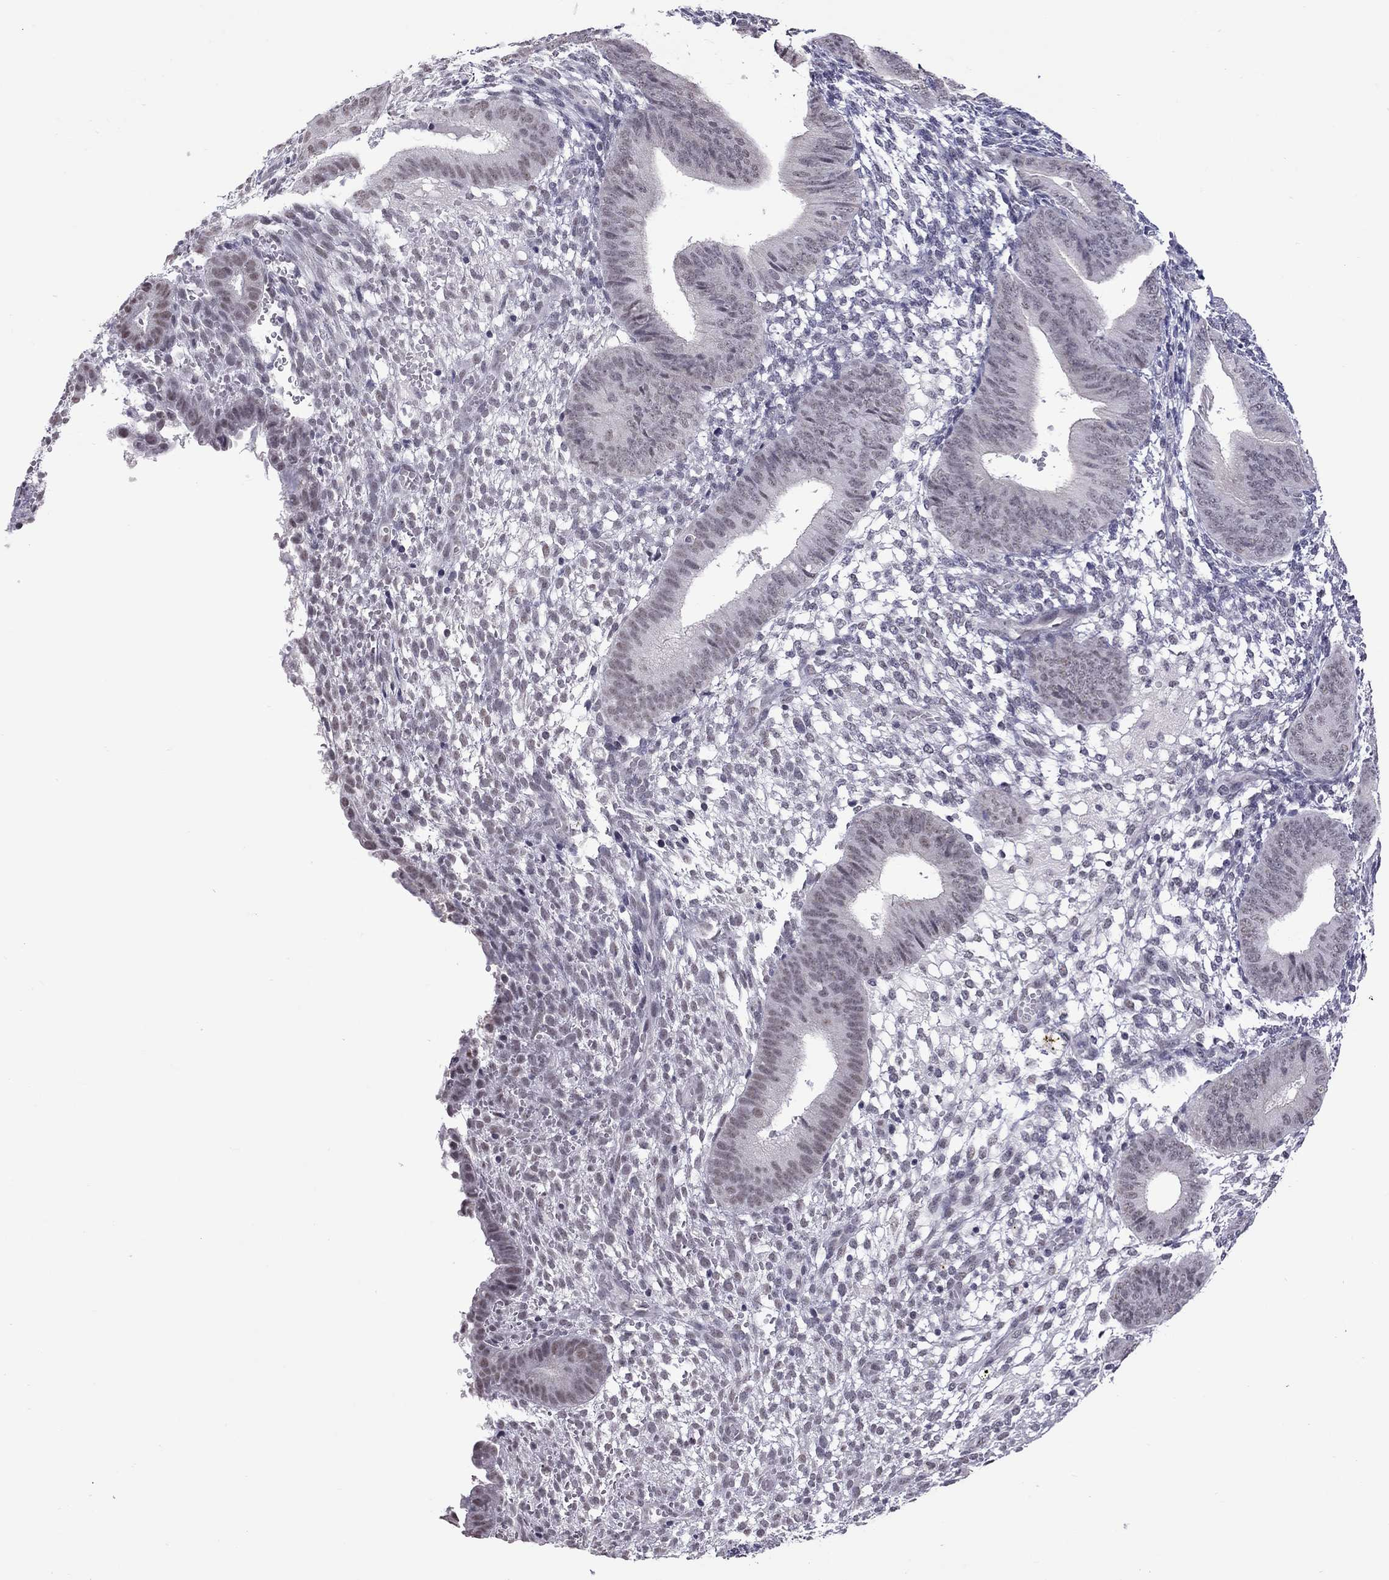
{"staining": {"intensity": "negative", "quantity": "none", "location": "none"}, "tissue": "endometrium", "cell_type": "Cells in endometrial stroma", "image_type": "normal", "snomed": [{"axis": "morphology", "description": "Normal tissue, NOS"}, {"axis": "topography", "description": "Endometrium"}], "caption": "Photomicrograph shows no significant protein expression in cells in endometrial stroma of unremarkable endometrium.", "gene": "PPP1R3A", "patient": {"sex": "female", "age": 39}}